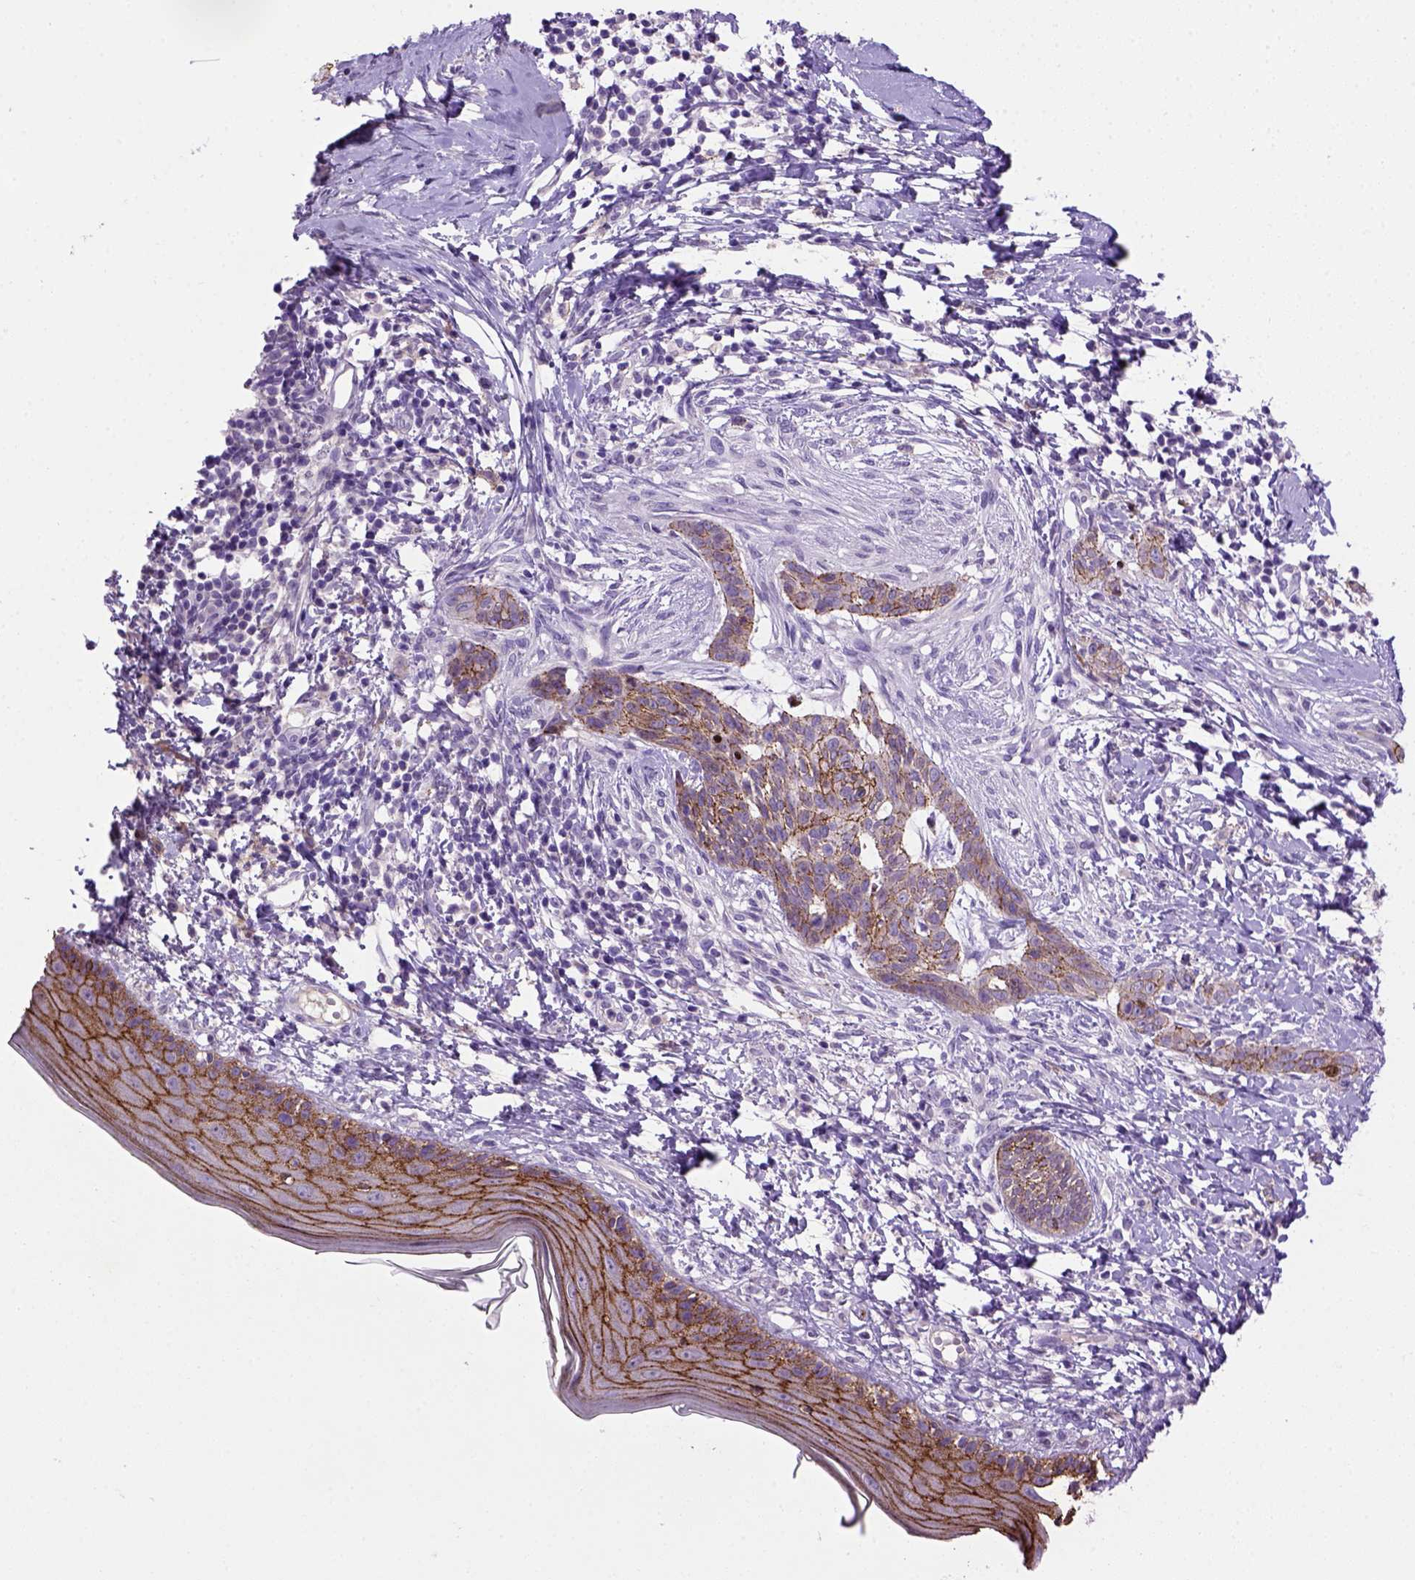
{"staining": {"intensity": "moderate", "quantity": "25%-75%", "location": "cytoplasmic/membranous"}, "tissue": "skin cancer", "cell_type": "Tumor cells", "image_type": "cancer", "snomed": [{"axis": "morphology", "description": "Normal tissue, NOS"}, {"axis": "morphology", "description": "Basal cell carcinoma"}, {"axis": "topography", "description": "Skin"}], "caption": "An image of human skin cancer stained for a protein reveals moderate cytoplasmic/membranous brown staining in tumor cells. The staining is performed using DAB brown chromogen to label protein expression. The nuclei are counter-stained blue using hematoxylin.", "gene": "CDH1", "patient": {"sex": "male", "age": 84}}